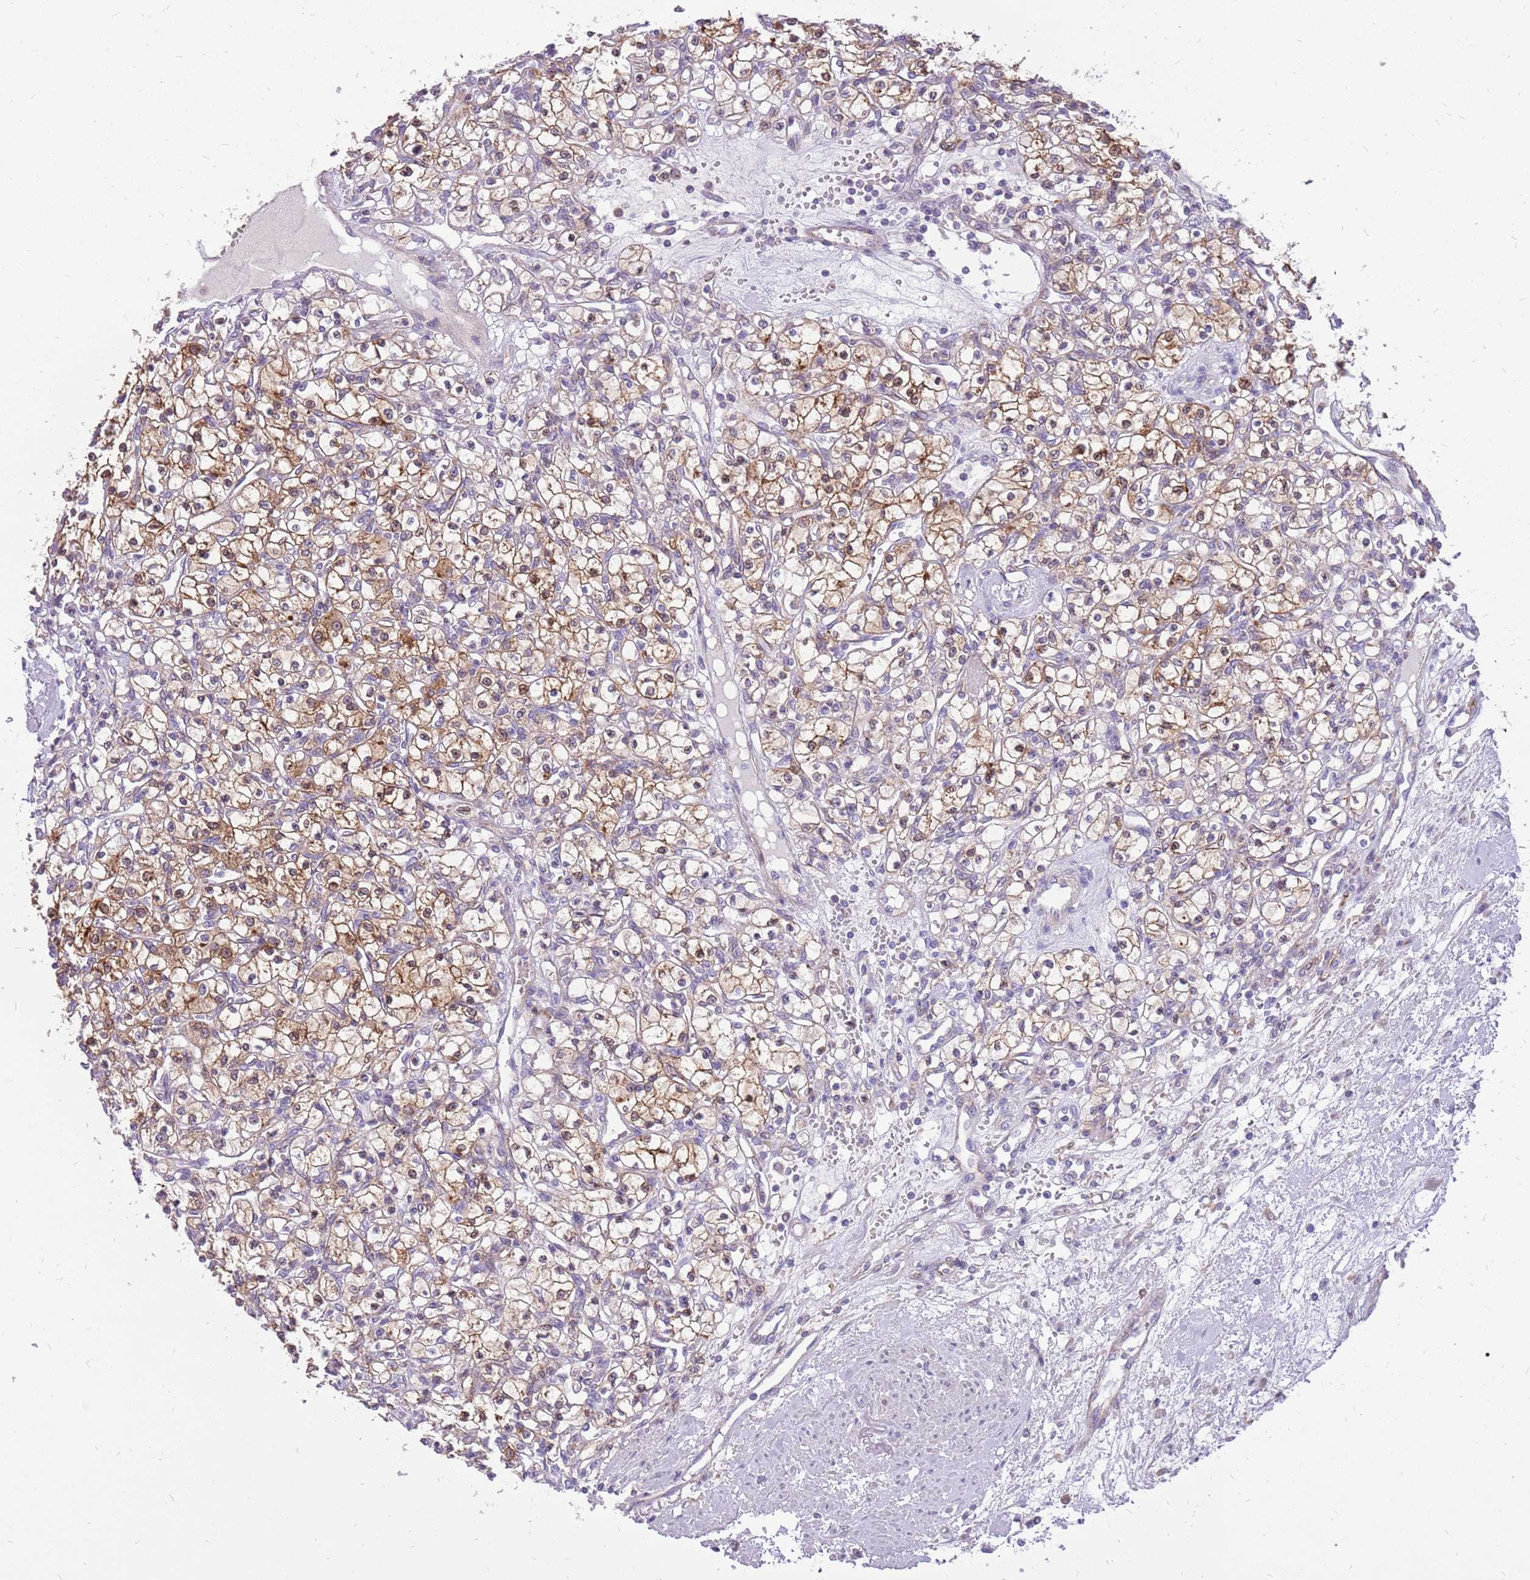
{"staining": {"intensity": "moderate", "quantity": ">75%", "location": "cytoplasmic/membranous"}, "tissue": "renal cancer", "cell_type": "Tumor cells", "image_type": "cancer", "snomed": [{"axis": "morphology", "description": "Adenocarcinoma, NOS"}, {"axis": "topography", "description": "Kidney"}], "caption": "Immunohistochemical staining of human renal cancer (adenocarcinoma) exhibits medium levels of moderate cytoplasmic/membranous staining in about >75% of tumor cells.", "gene": "WDR90", "patient": {"sex": "female", "age": 59}}